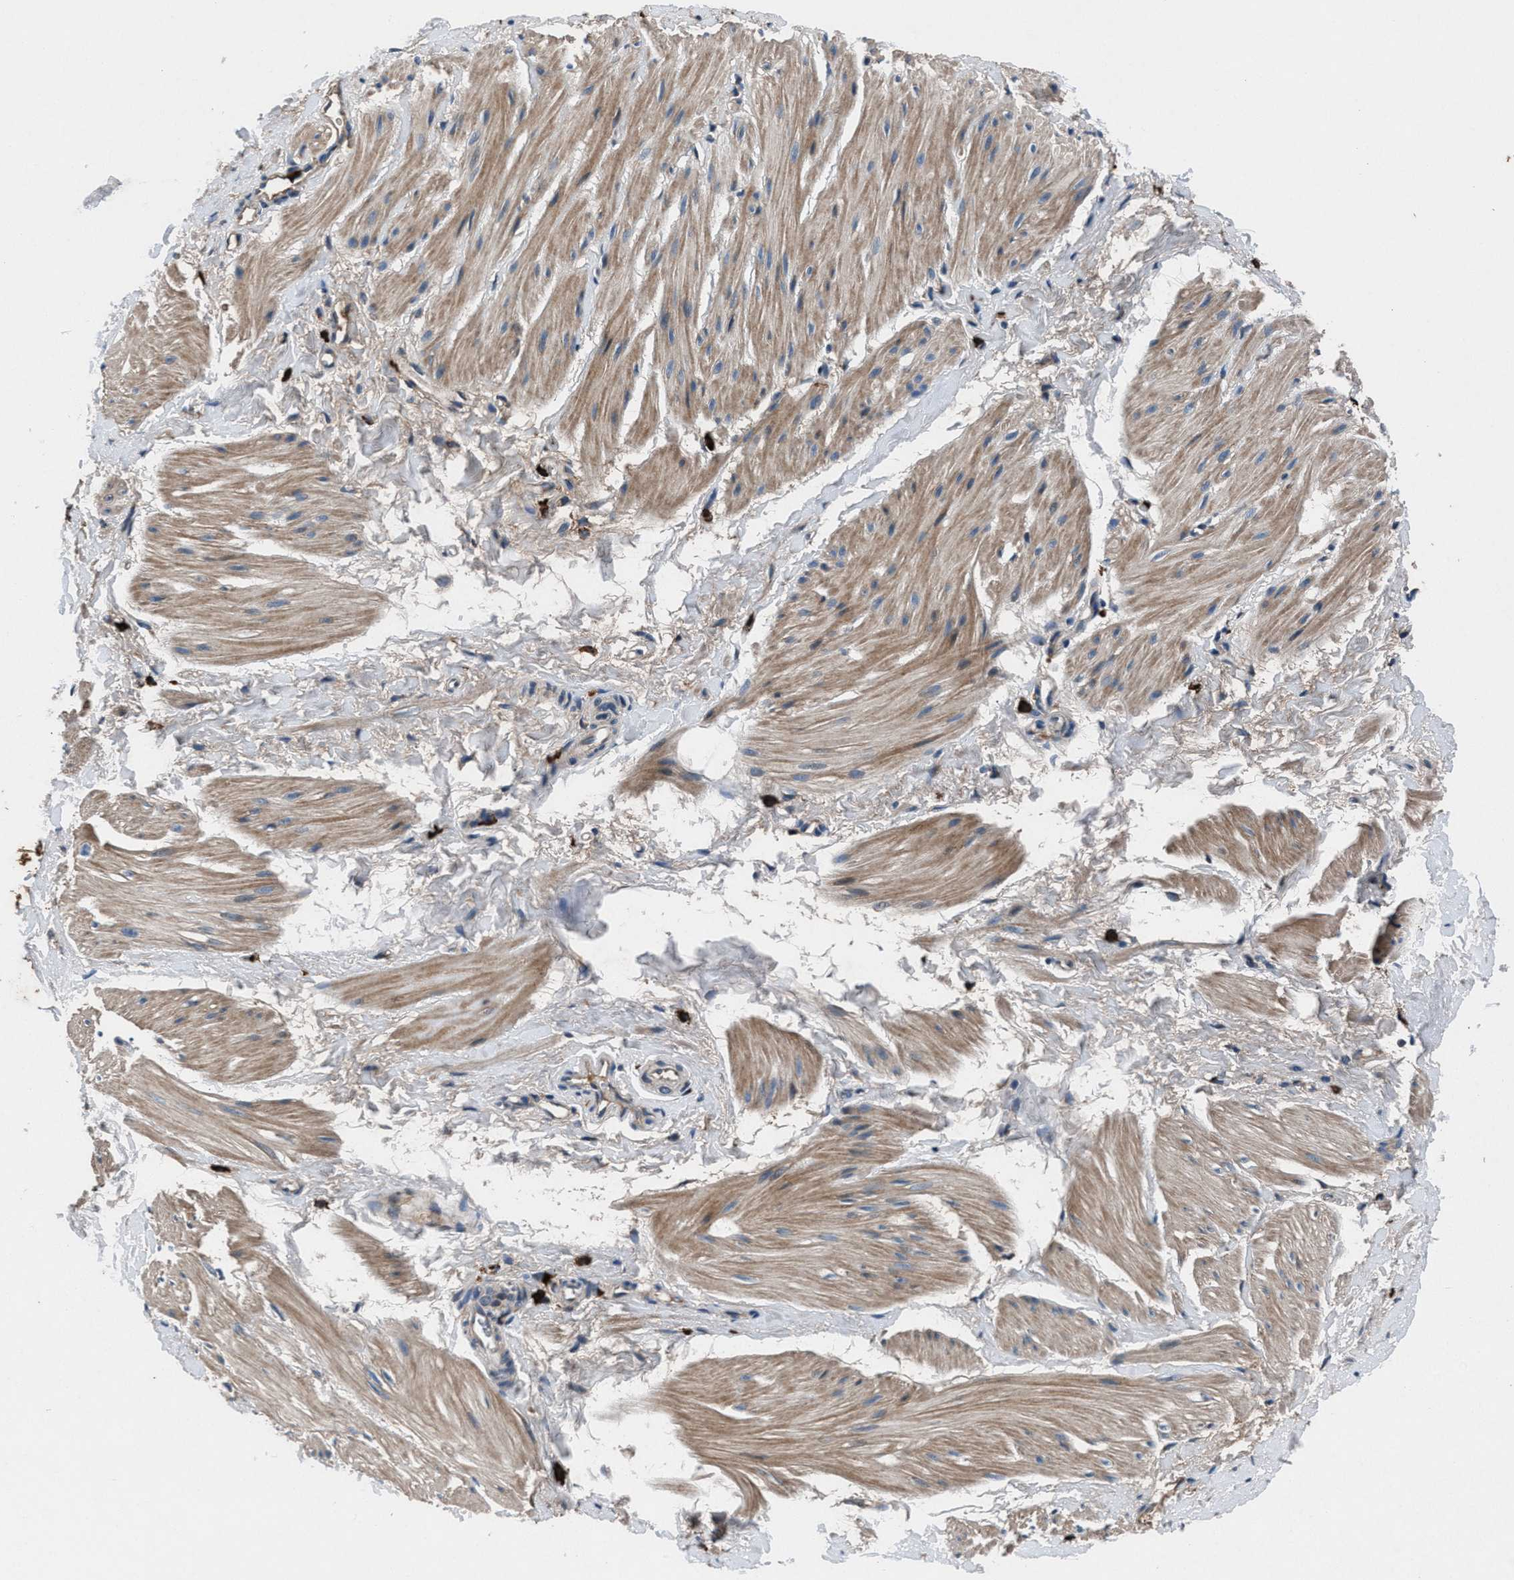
{"staining": {"intensity": "weak", "quantity": ">75%", "location": "cytoplasmic/membranous"}, "tissue": "smooth muscle", "cell_type": "Smooth muscle cells", "image_type": "normal", "snomed": [{"axis": "morphology", "description": "Normal tissue, NOS"}, {"axis": "topography", "description": "Smooth muscle"}], "caption": "Smooth muscle stained for a protein (brown) exhibits weak cytoplasmic/membranous positive expression in about >75% of smooth muscle cells.", "gene": "FAM221A", "patient": {"sex": "male", "age": 16}}